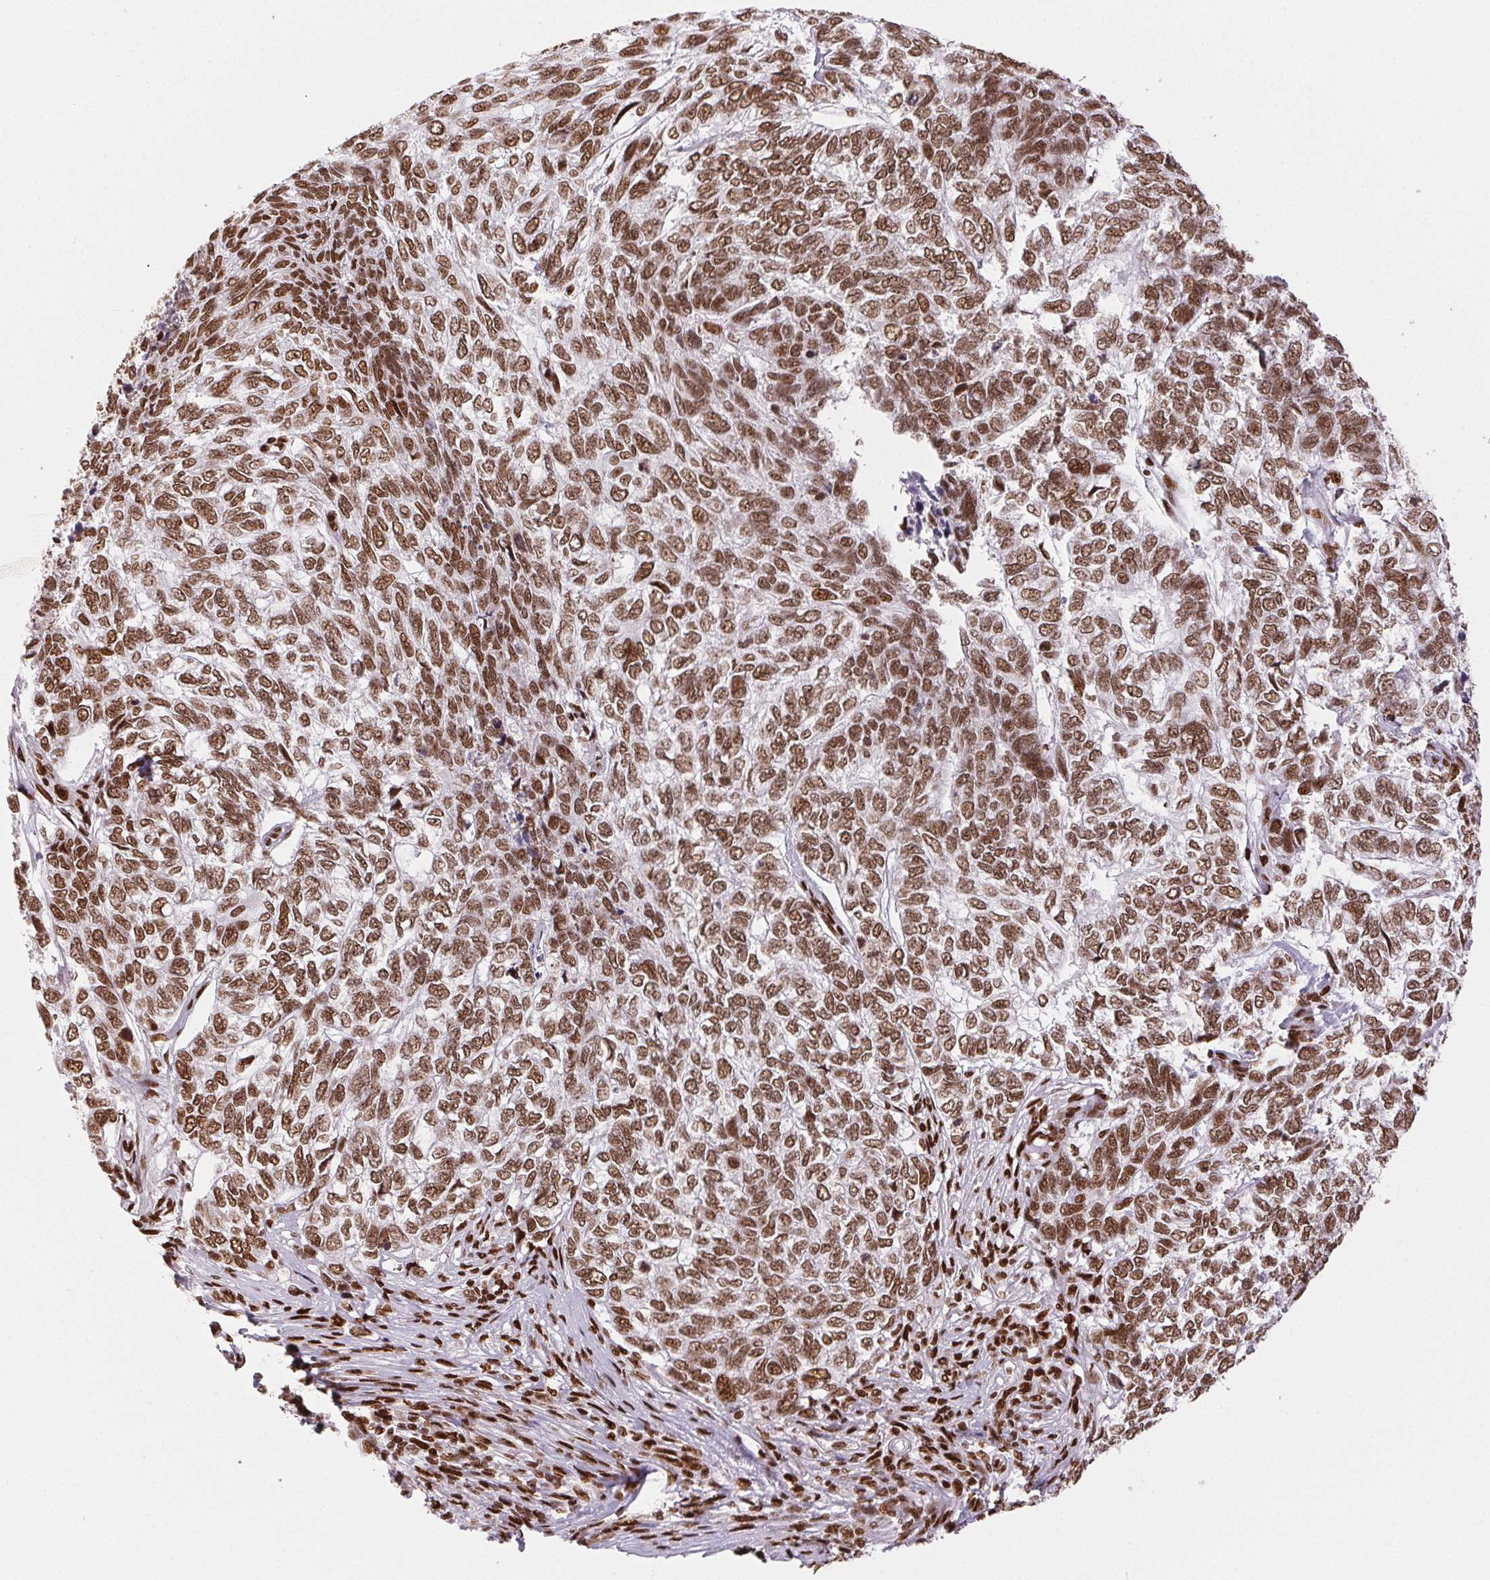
{"staining": {"intensity": "moderate", "quantity": ">75%", "location": "nuclear"}, "tissue": "skin cancer", "cell_type": "Tumor cells", "image_type": "cancer", "snomed": [{"axis": "morphology", "description": "Basal cell carcinoma"}, {"axis": "topography", "description": "Skin"}], "caption": "Protein expression by immunohistochemistry reveals moderate nuclear positivity in about >75% of tumor cells in skin basal cell carcinoma.", "gene": "ZNF80", "patient": {"sex": "female", "age": 65}}